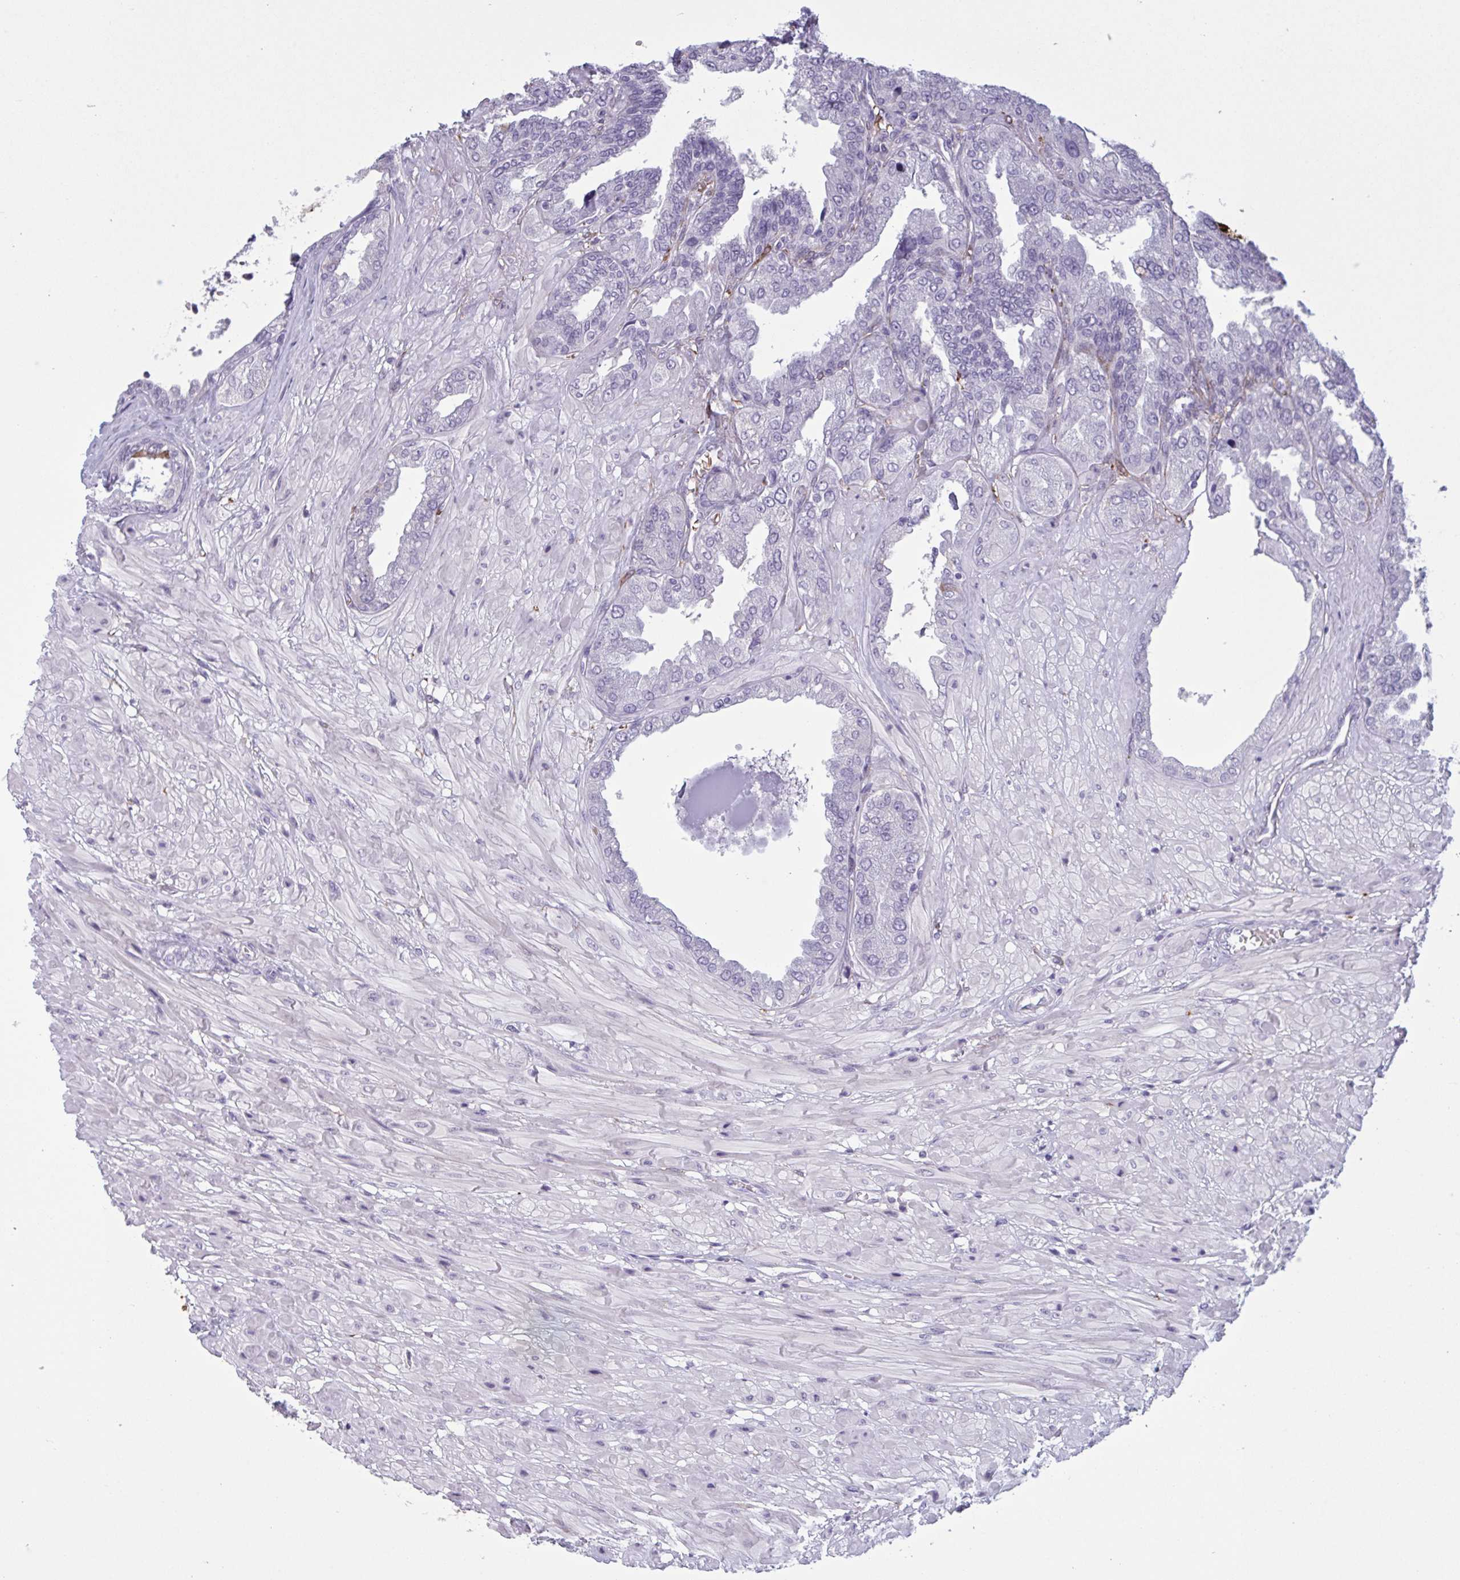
{"staining": {"intensity": "negative", "quantity": "none", "location": "none"}, "tissue": "seminal vesicle", "cell_type": "Glandular cells", "image_type": "normal", "snomed": [{"axis": "morphology", "description": "Normal tissue, NOS"}, {"axis": "topography", "description": "Seminal veicle"}], "caption": "A high-resolution photomicrograph shows immunohistochemistry (IHC) staining of benign seminal vesicle, which exhibits no significant staining in glandular cells. (DAB immunohistochemistry with hematoxylin counter stain).", "gene": "HSD11B2", "patient": {"sex": "male", "age": 55}}